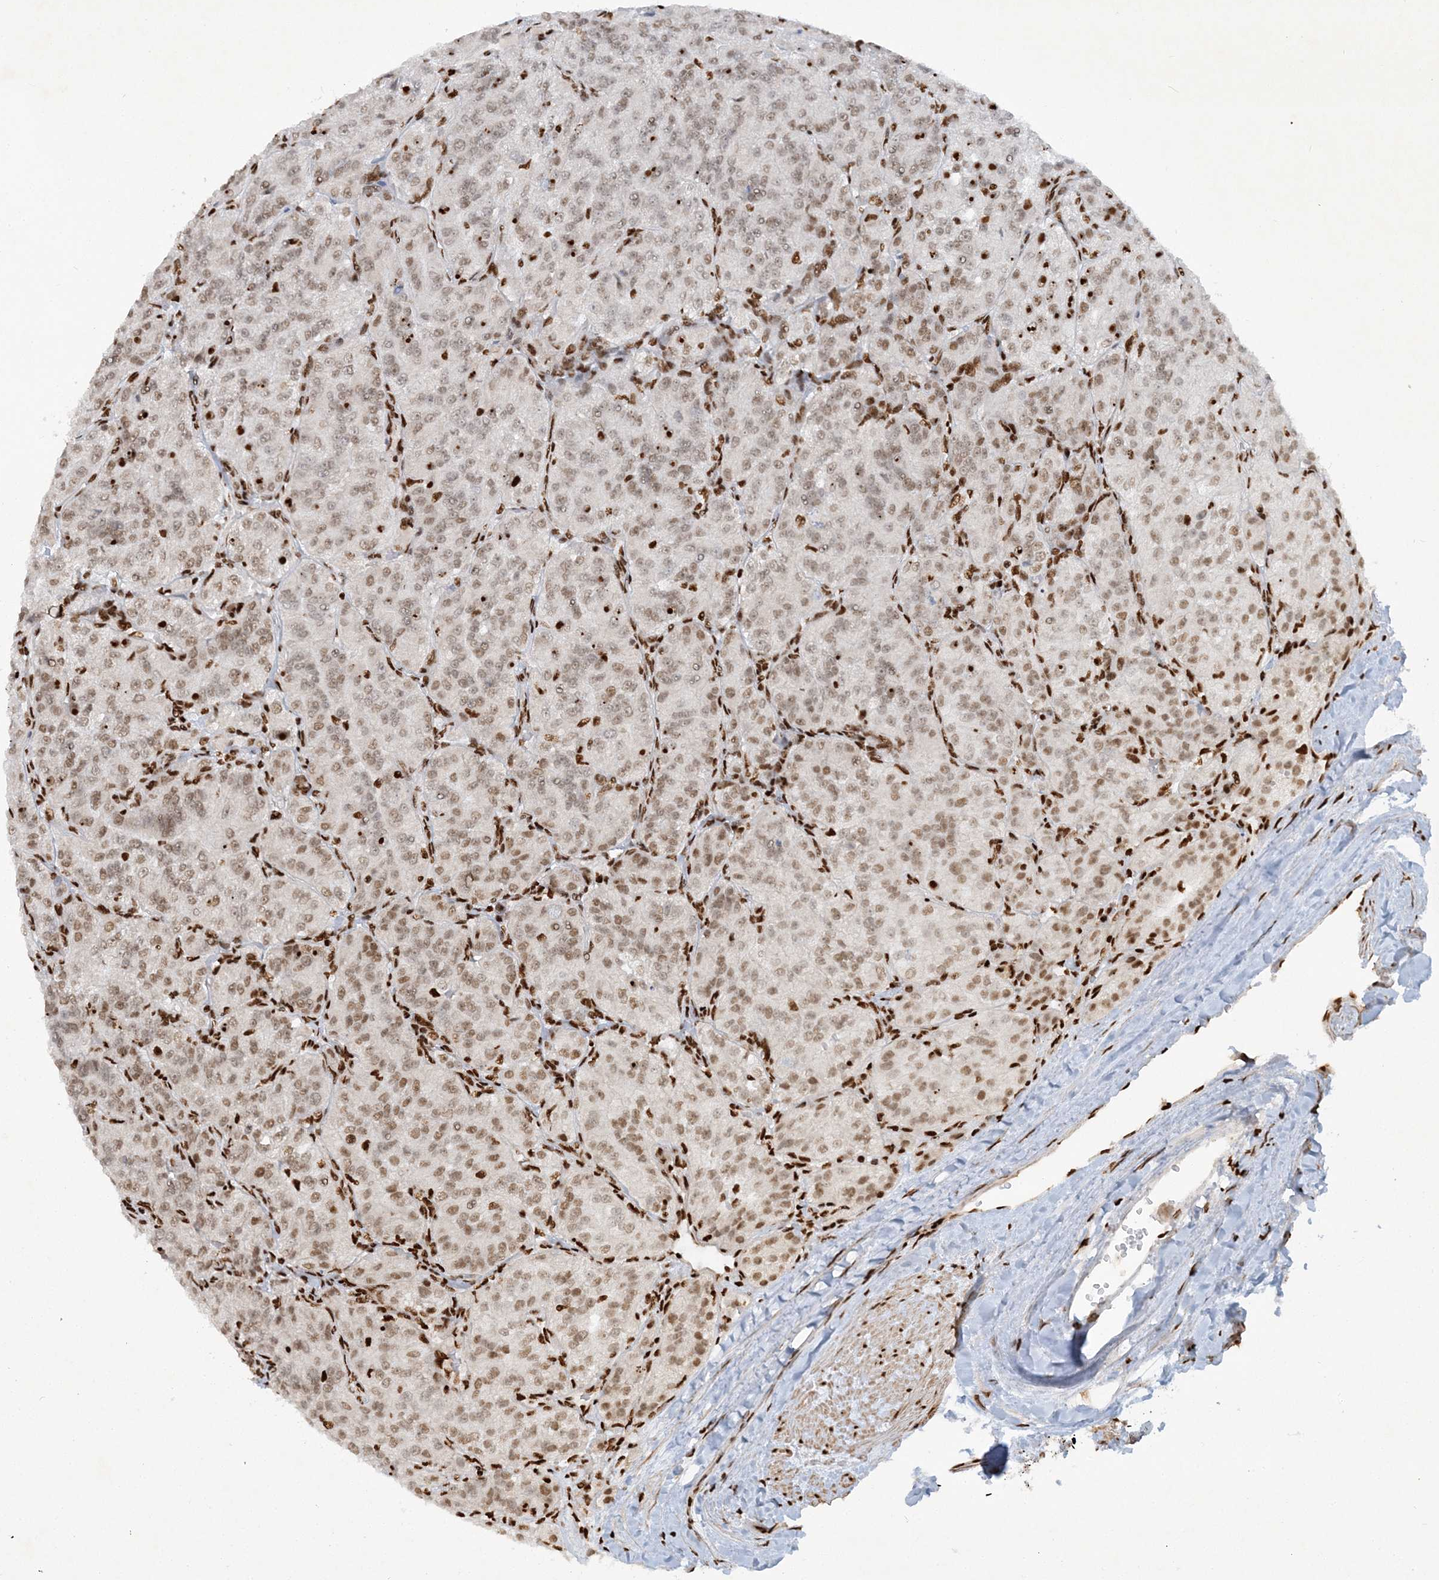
{"staining": {"intensity": "moderate", "quantity": ">75%", "location": "nuclear"}, "tissue": "renal cancer", "cell_type": "Tumor cells", "image_type": "cancer", "snomed": [{"axis": "morphology", "description": "Adenocarcinoma, NOS"}, {"axis": "topography", "description": "Kidney"}], "caption": "Immunohistochemistry micrograph of neoplastic tissue: human renal cancer (adenocarcinoma) stained using immunohistochemistry exhibits medium levels of moderate protein expression localized specifically in the nuclear of tumor cells, appearing as a nuclear brown color.", "gene": "DELE1", "patient": {"sex": "female", "age": 63}}